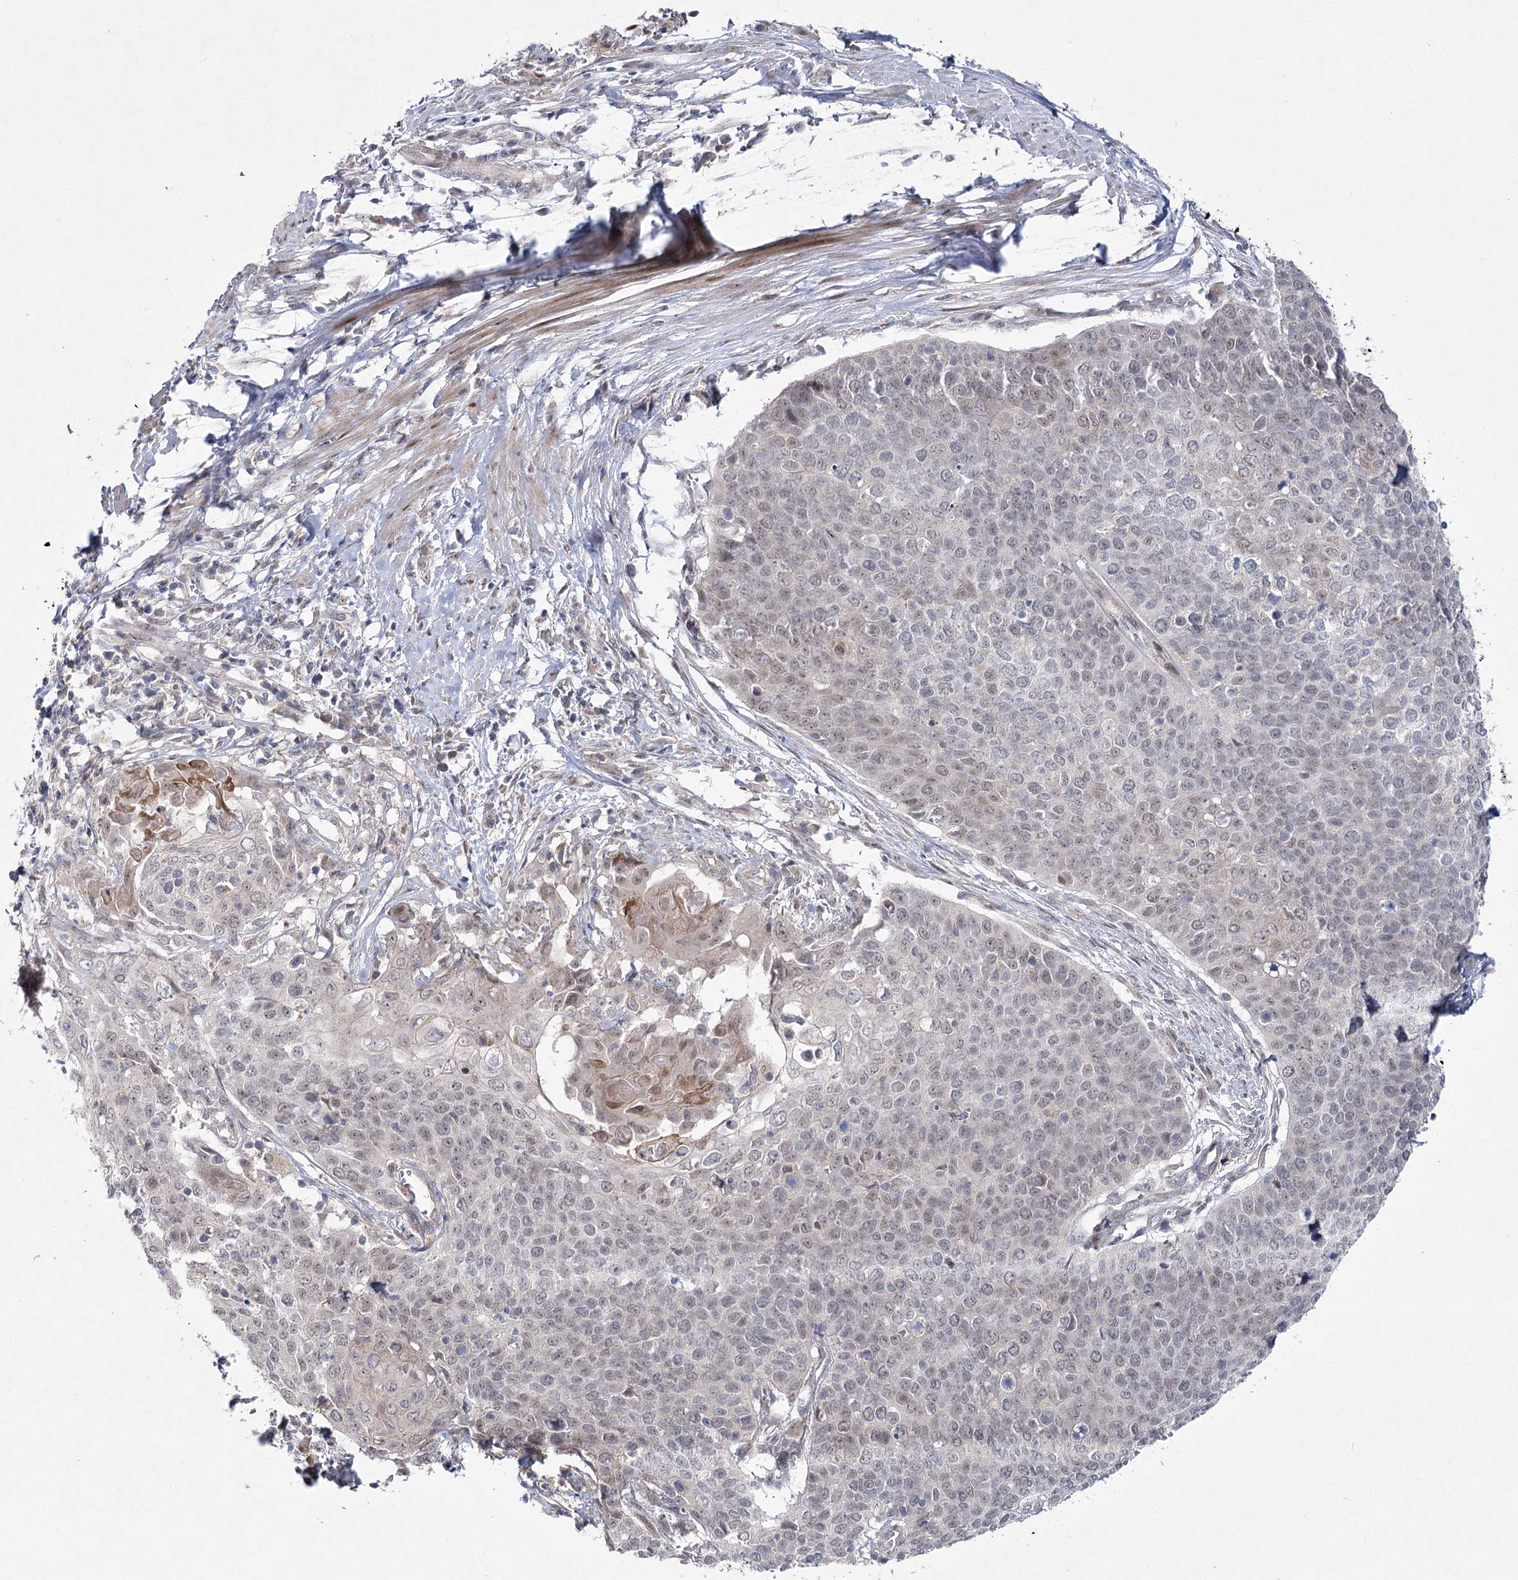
{"staining": {"intensity": "weak", "quantity": "<25%", "location": "nuclear"}, "tissue": "cervical cancer", "cell_type": "Tumor cells", "image_type": "cancer", "snomed": [{"axis": "morphology", "description": "Squamous cell carcinoma, NOS"}, {"axis": "topography", "description": "Cervix"}], "caption": "This is an immunohistochemistry image of human cervical squamous cell carcinoma. There is no expression in tumor cells.", "gene": "ARHGAP32", "patient": {"sex": "female", "age": 39}}